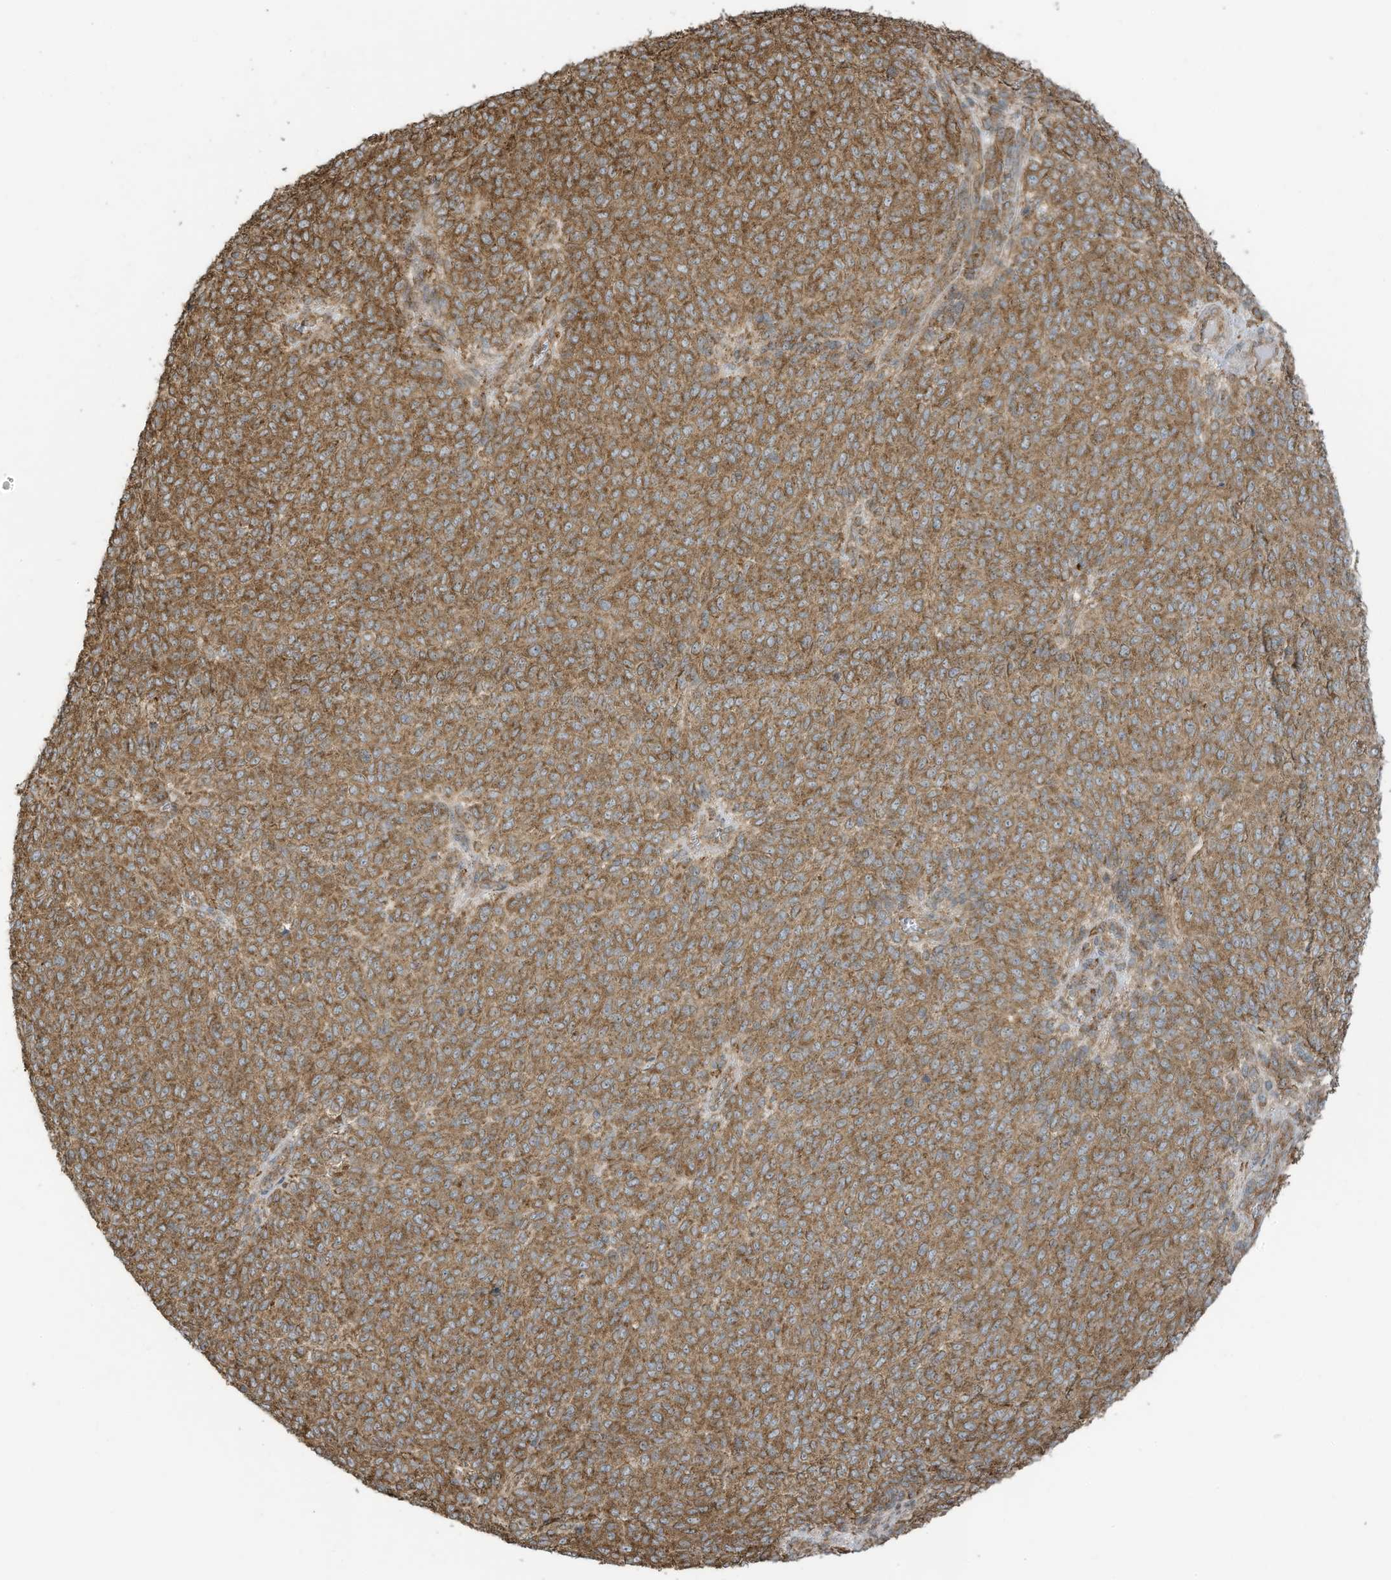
{"staining": {"intensity": "moderate", "quantity": ">75%", "location": "cytoplasmic/membranous"}, "tissue": "melanoma", "cell_type": "Tumor cells", "image_type": "cancer", "snomed": [{"axis": "morphology", "description": "Malignant melanoma, NOS"}, {"axis": "topography", "description": "Skin"}], "caption": "An image showing moderate cytoplasmic/membranous staining in approximately >75% of tumor cells in malignant melanoma, as visualized by brown immunohistochemical staining.", "gene": "CGAS", "patient": {"sex": "male", "age": 49}}